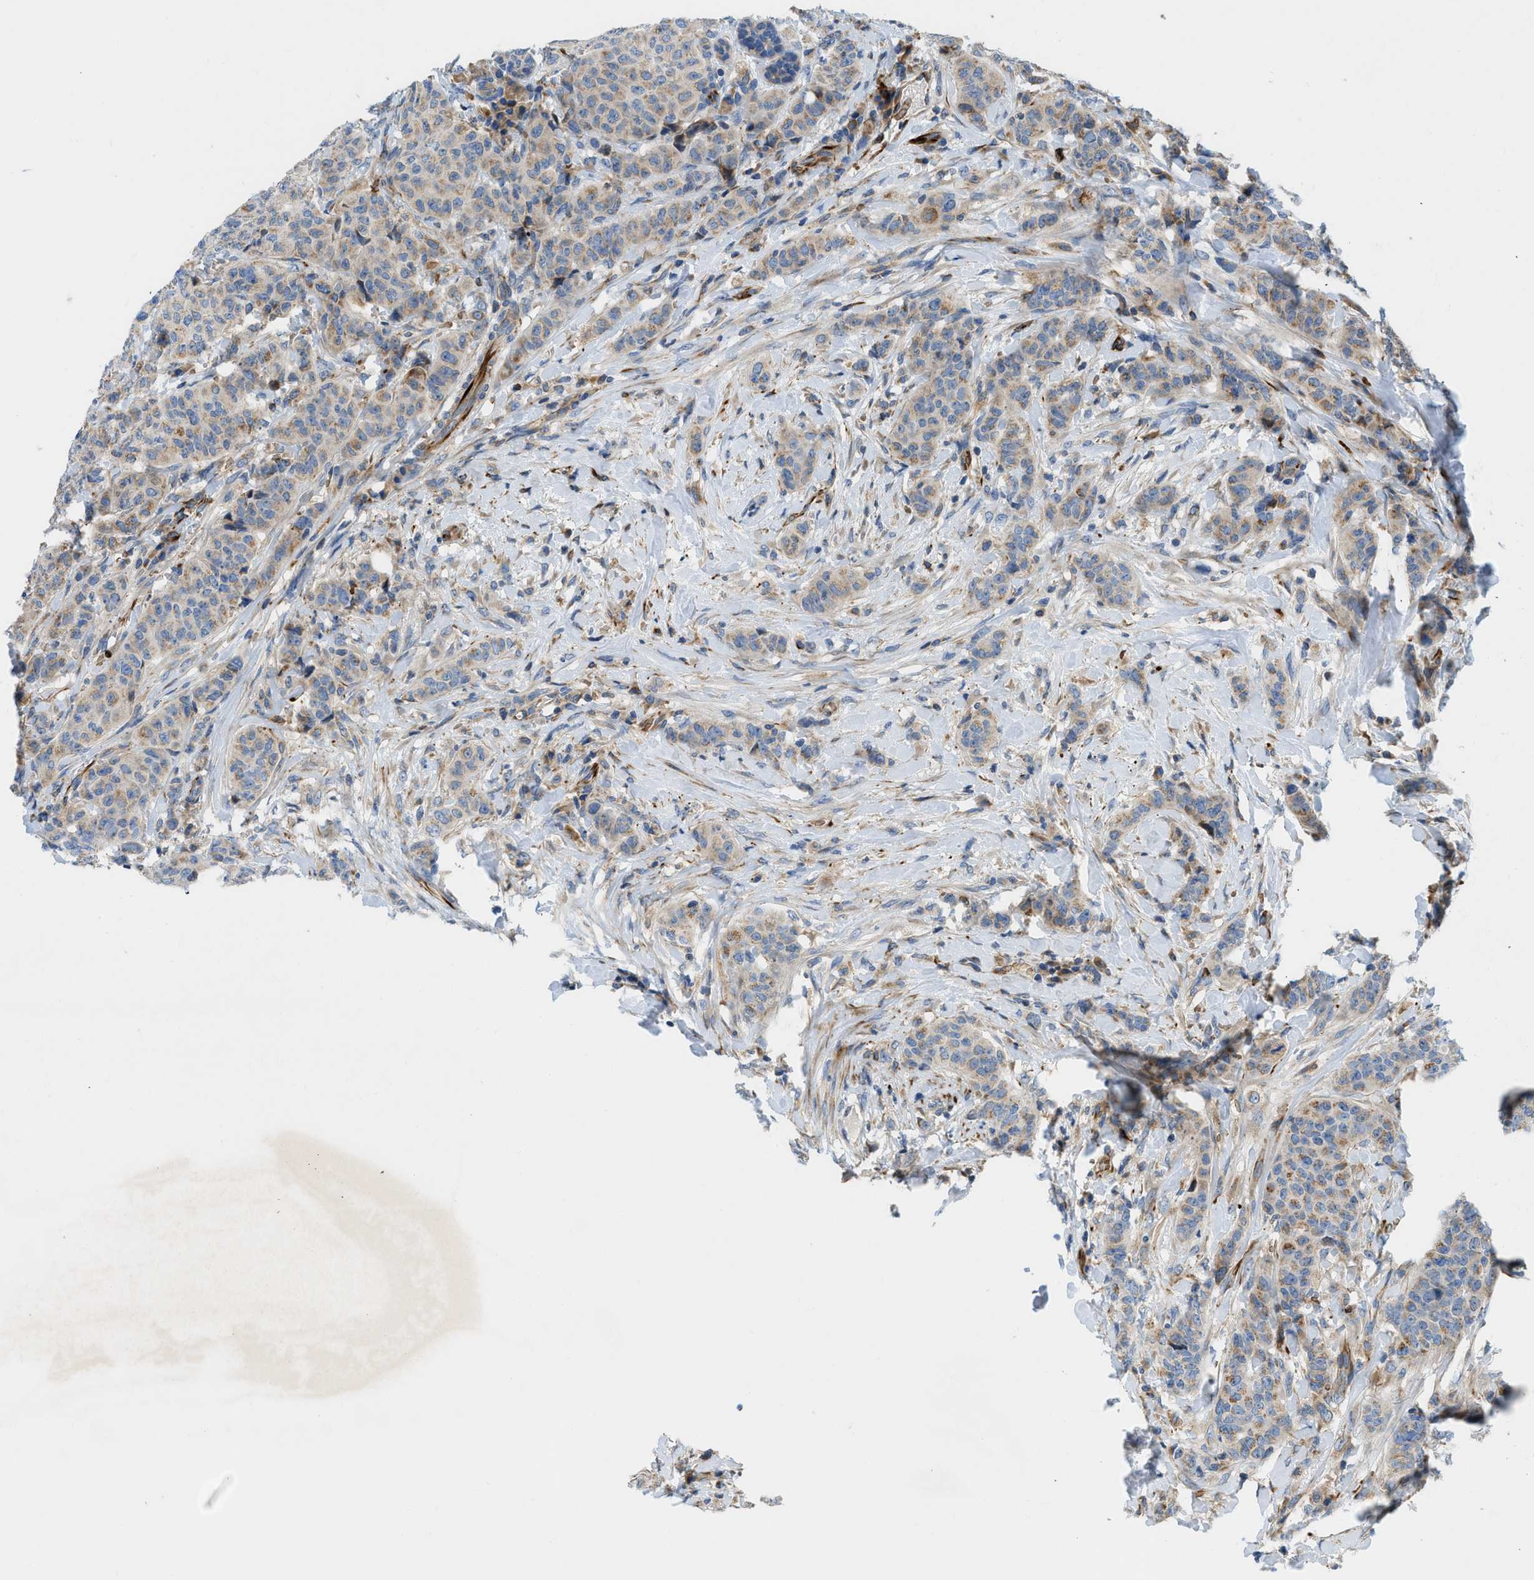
{"staining": {"intensity": "weak", "quantity": ">75%", "location": "cytoplasmic/membranous"}, "tissue": "breast cancer", "cell_type": "Tumor cells", "image_type": "cancer", "snomed": [{"axis": "morphology", "description": "Normal tissue, NOS"}, {"axis": "morphology", "description": "Duct carcinoma"}, {"axis": "topography", "description": "Breast"}], "caption": "Immunohistochemical staining of human breast cancer (invasive ductal carcinoma) exhibits low levels of weak cytoplasmic/membranous expression in about >75% of tumor cells.", "gene": "ZNF831", "patient": {"sex": "female", "age": 40}}